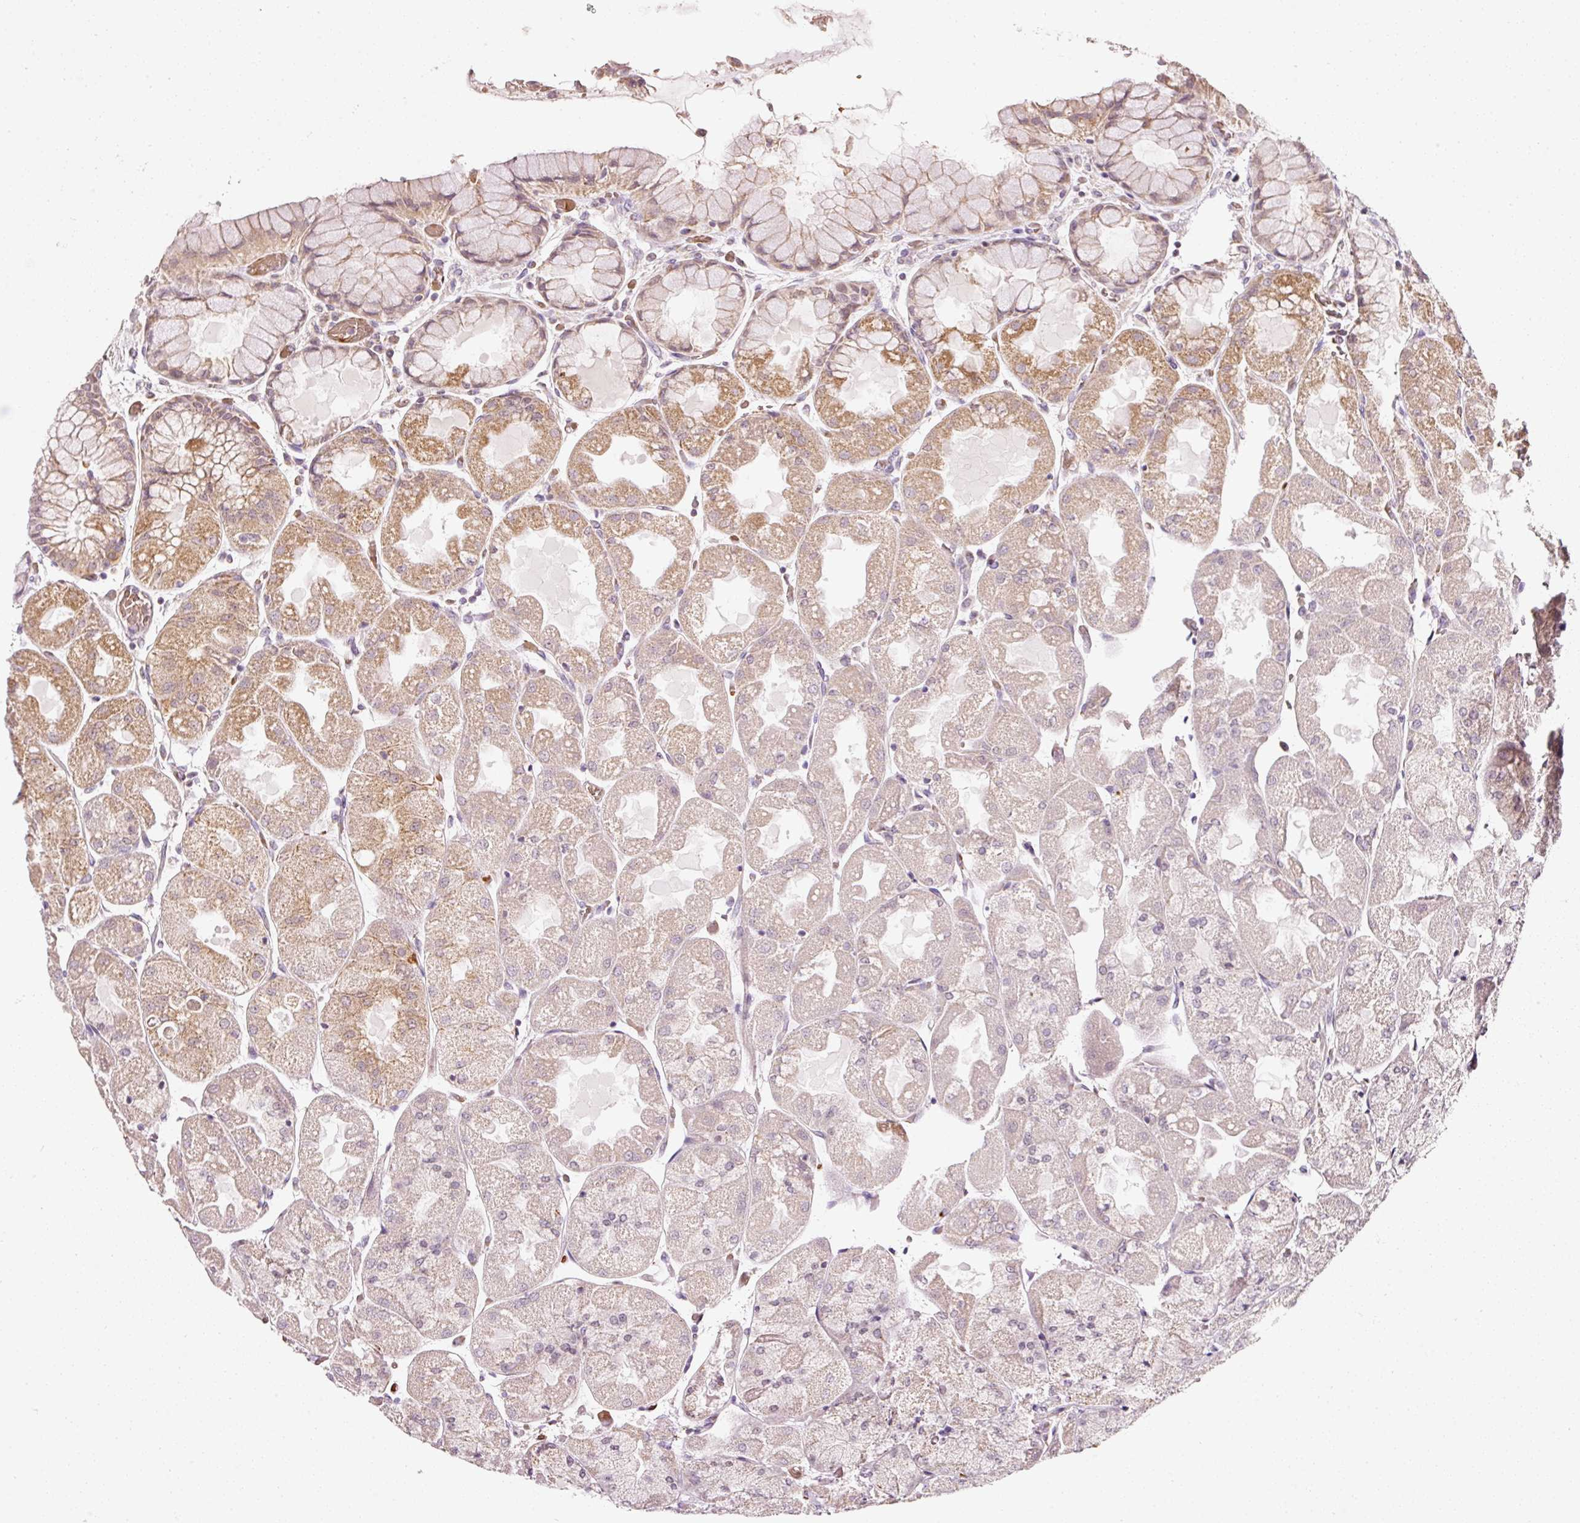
{"staining": {"intensity": "moderate", "quantity": "25%-75%", "location": "cytoplasmic/membranous,nuclear"}, "tissue": "stomach", "cell_type": "Glandular cells", "image_type": "normal", "snomed": [{"axis": "morphology", "description": "Normal tissue, NOS"}, {"axis": "topography", "description": "Stomach"}], "caption": "DAB immunohistochemical staining of normal stomach exhibits moderate cytoplasmic/membranous,nuclear protein positivity in about 25%-75% of glandular cells. Immunohistochemistry stains the protein of interest in brown and the nuclei are stained blue.", "gene": "ZNF460", "patient": {"sex": "female", "age": 61}}